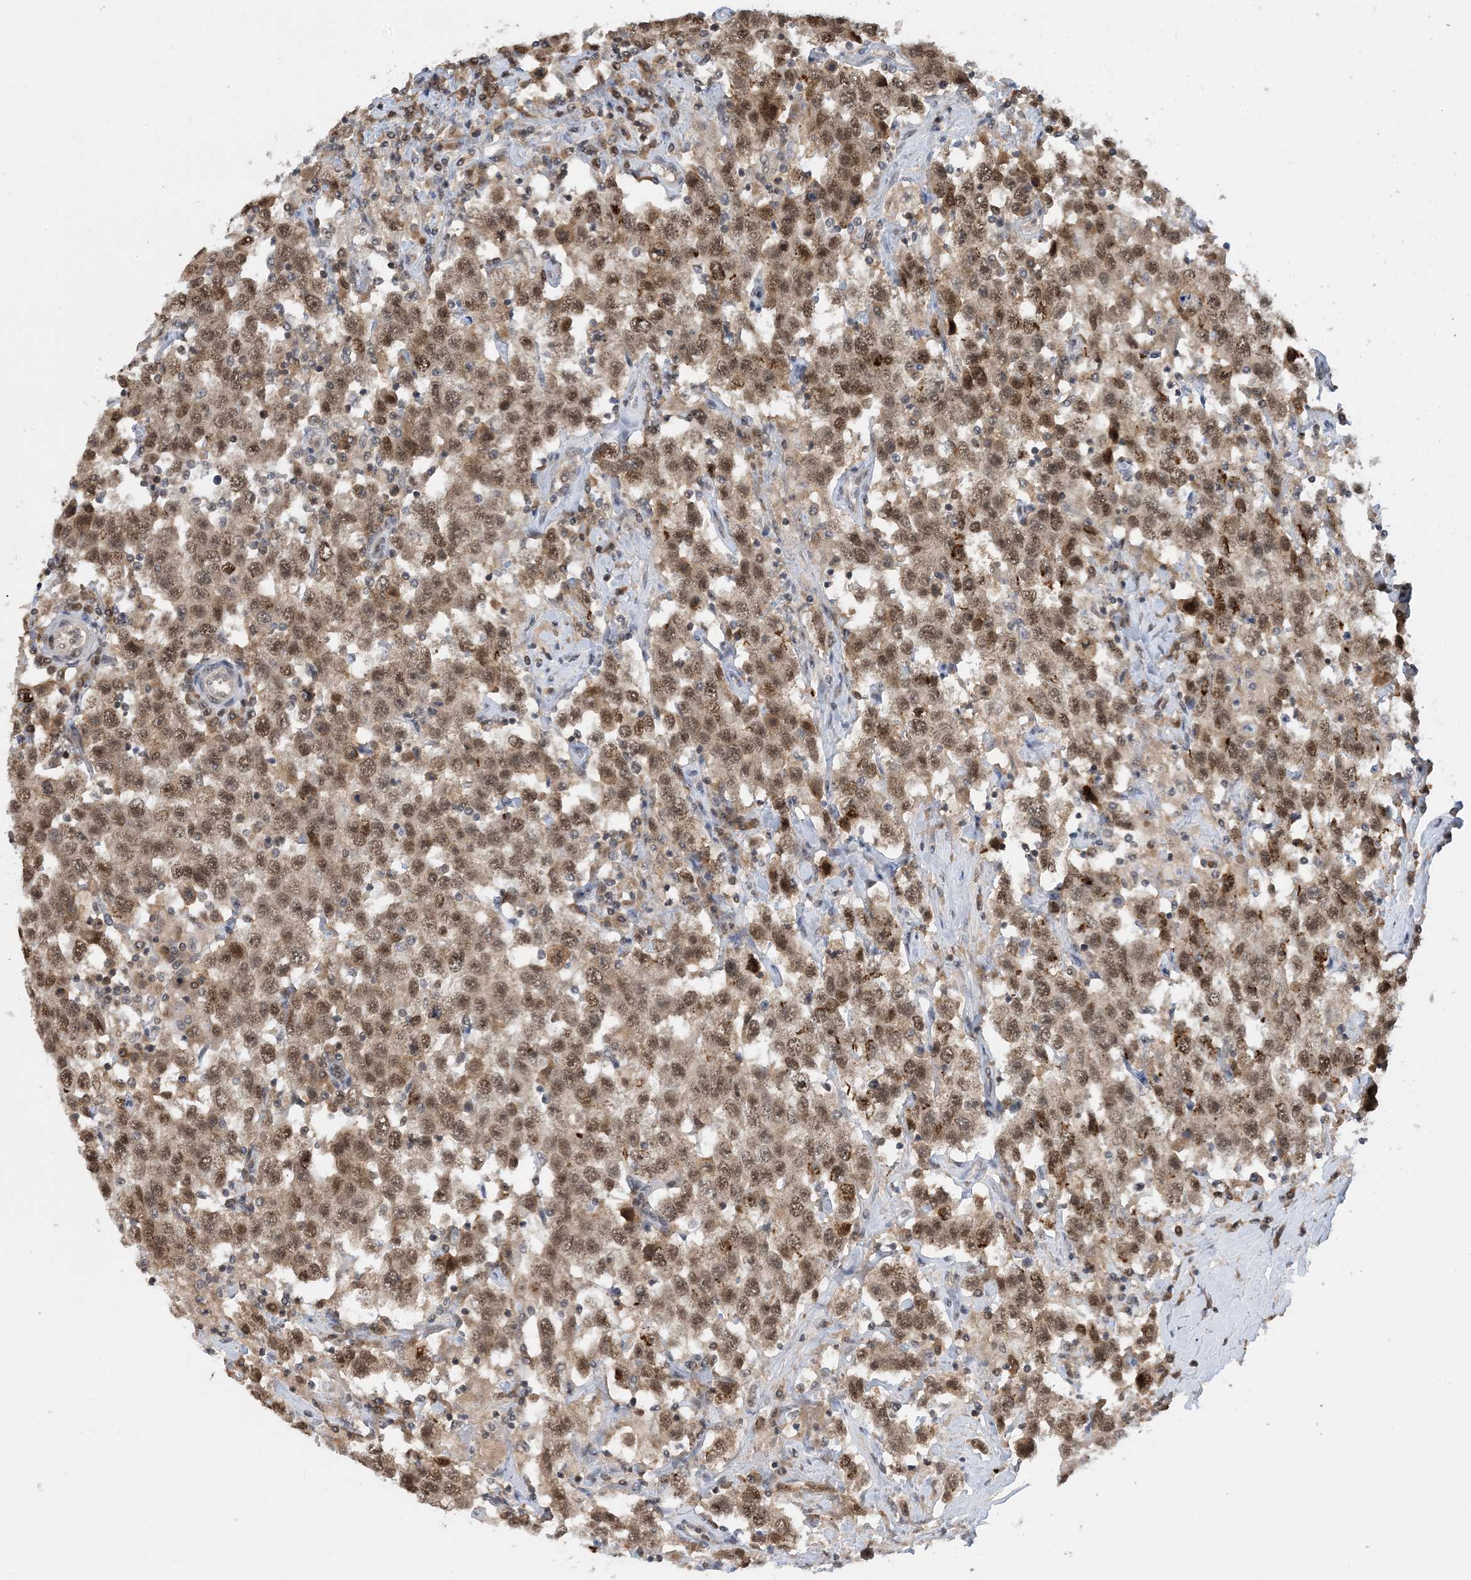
{"staining": {"intensity": "moderate", "quantity": ">75%", "location": "nuclear"}, "tissue": "testis cancer", "cell_type": "Tumor cells", "image_type": "cancer", "snomed": [{"axis": "morphology", "description": "Seminoma, NOS"}, {"axis": "topography", "description": "Testis"}], "caption": "This is a histology image of immunohistochemistry staining of seminoma (testis), which shows moderate staining in the nuclear of tumor cells.", "gene": "ACYP2", "patient": {"sex": "male", "age": 41}}